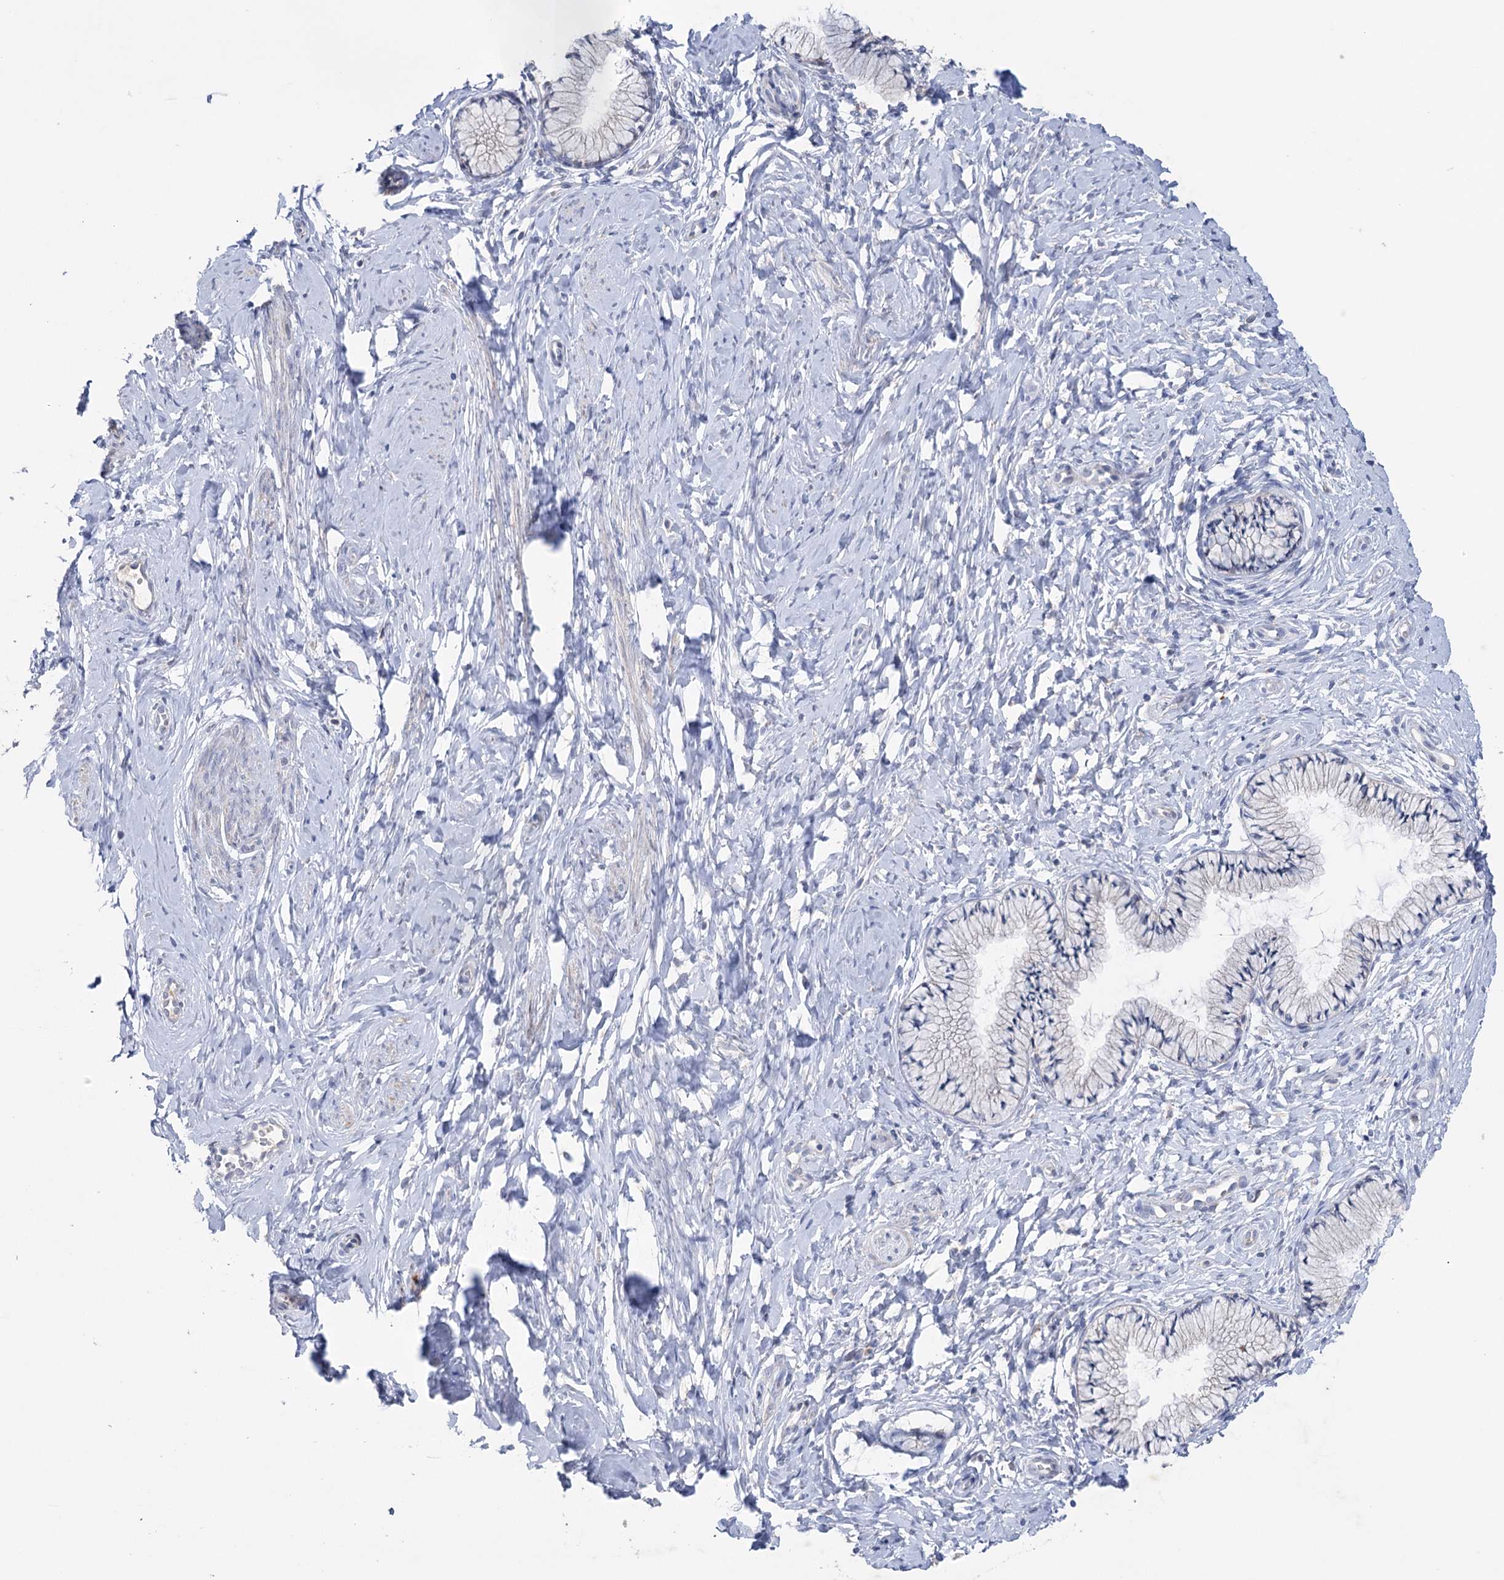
{"staining": {"intensity": "weak", "quantity": "<25%", "location": "cytoplasmic/membranous"}, "tissue": "cervix", "cell_type": "Glandular cells", "image_type": "normal", "snomed": [{"axis": "morphology", "description": "Normal tissue, NOS"}, {"axis": "topography", "description": "Cervix"}], "caption": "Glandular cells are negative for protein expression in unremarkable human cervix. (Stains: DAB immunohistochemistry with hematoxylin counter stain, Microscopy: brightfield microscopy at high magnification).", "gene": "MTCH2", "patient": {"sex": "female", "age": 33}}